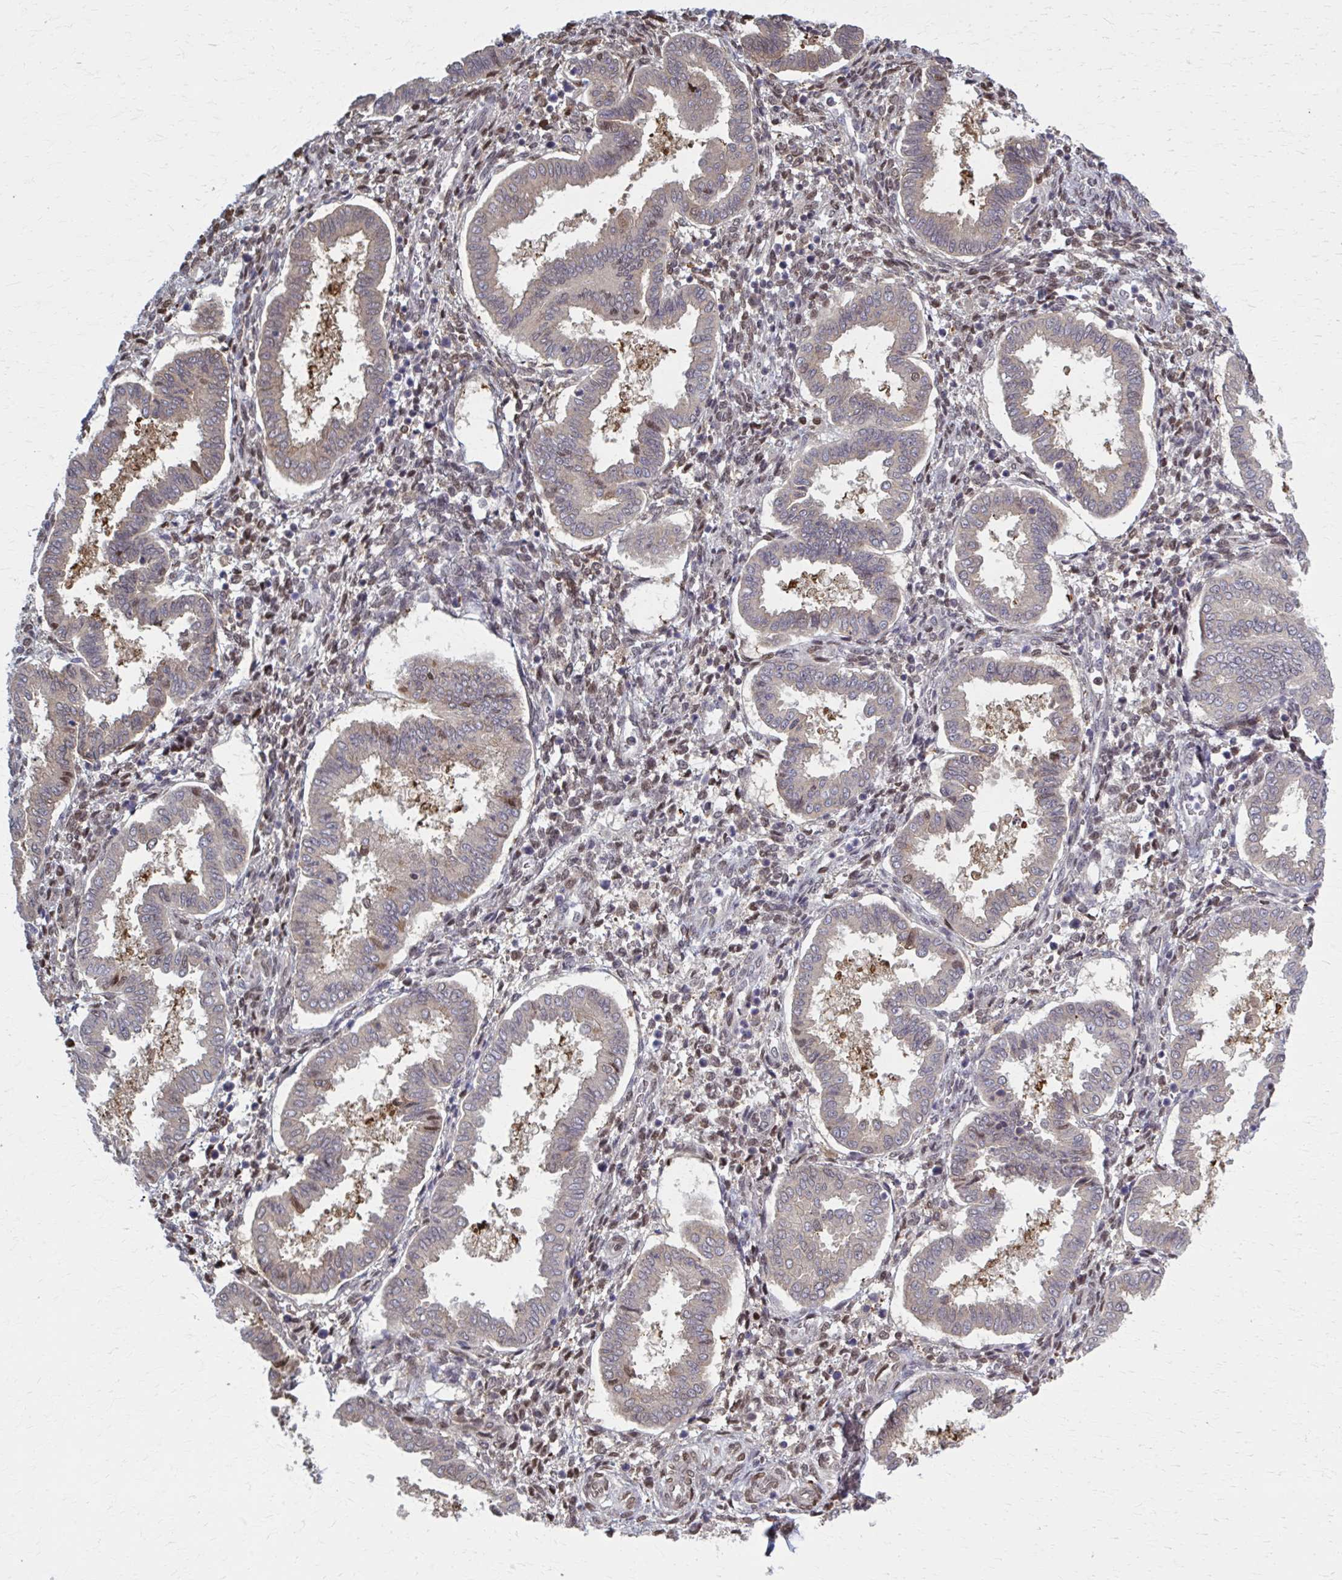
{"staining": {"intensity": "weak", "quantity": "25%-75%", "location": "nuclear"}, "tissue": "endometrium", "cell_type": "Cells in endometrial stroma", "image_type": "normal", "snomed": [{"axis": "morphology", "description": "Normal tissue, NOS"}, {"axis": "topography", "description": "Endometrium"}], "caption": "High-power microscopy captured an immunohistochemistry (IHC) image of unremarkable endometrium, revealing weak nuclear expression in about 25%-75% of cells in endometrial stroma. The staining was performed using DAB to visualize the protein expression in brown, while the nuclei were stained in blue with hematoxylin (Magnification: 20x).", "gene": "MDH1", "patient": {"sex": "female", "age": 24}}